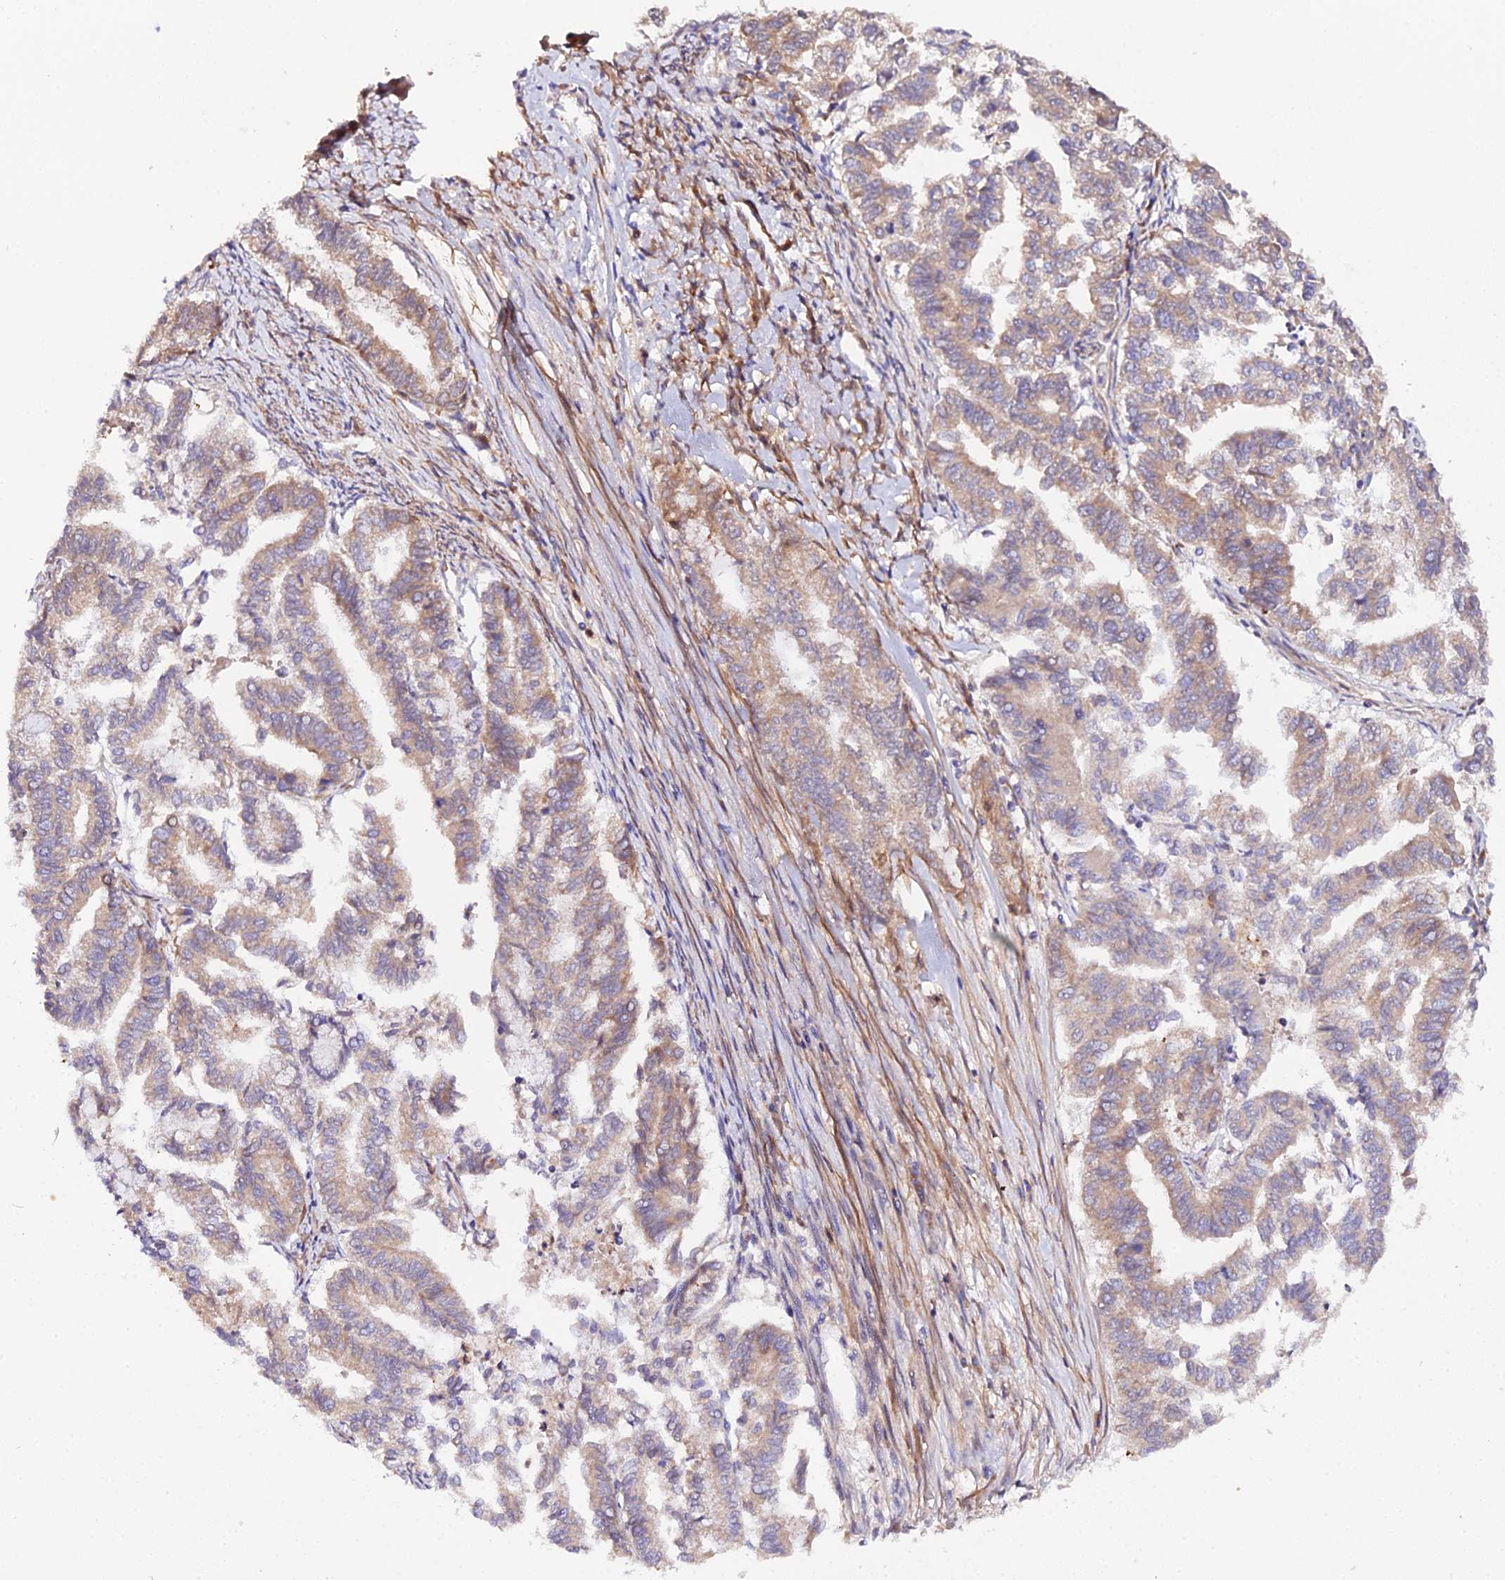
{"staining": {"intensity": "weak", "quantity": "25%-75%", "location": "cytoplasmic/membranous"}, "tissue": "endometrial cancer", "cell_type": "Tumor cells", "image_type": "cancer", "snomed": [{"axis": "morphology", "description": "Adenocarcinoma, NOS"}, {"axis": "topography", "description": "Endometrium"}], "caption": "Adenocarcinoma (endometrial) stained with DAB immunohistochemistry (IHC) displays low levels of weak cytoplasmic/membranous positivity in approximately 25%-75% of tumor cells. (DAB (3,3'-diaminobenzidine) IHC, brown staining for protein, blue staining for nuclei).", "gene": "TRIM26", "patient": {"sex": "female", "age": 79}}